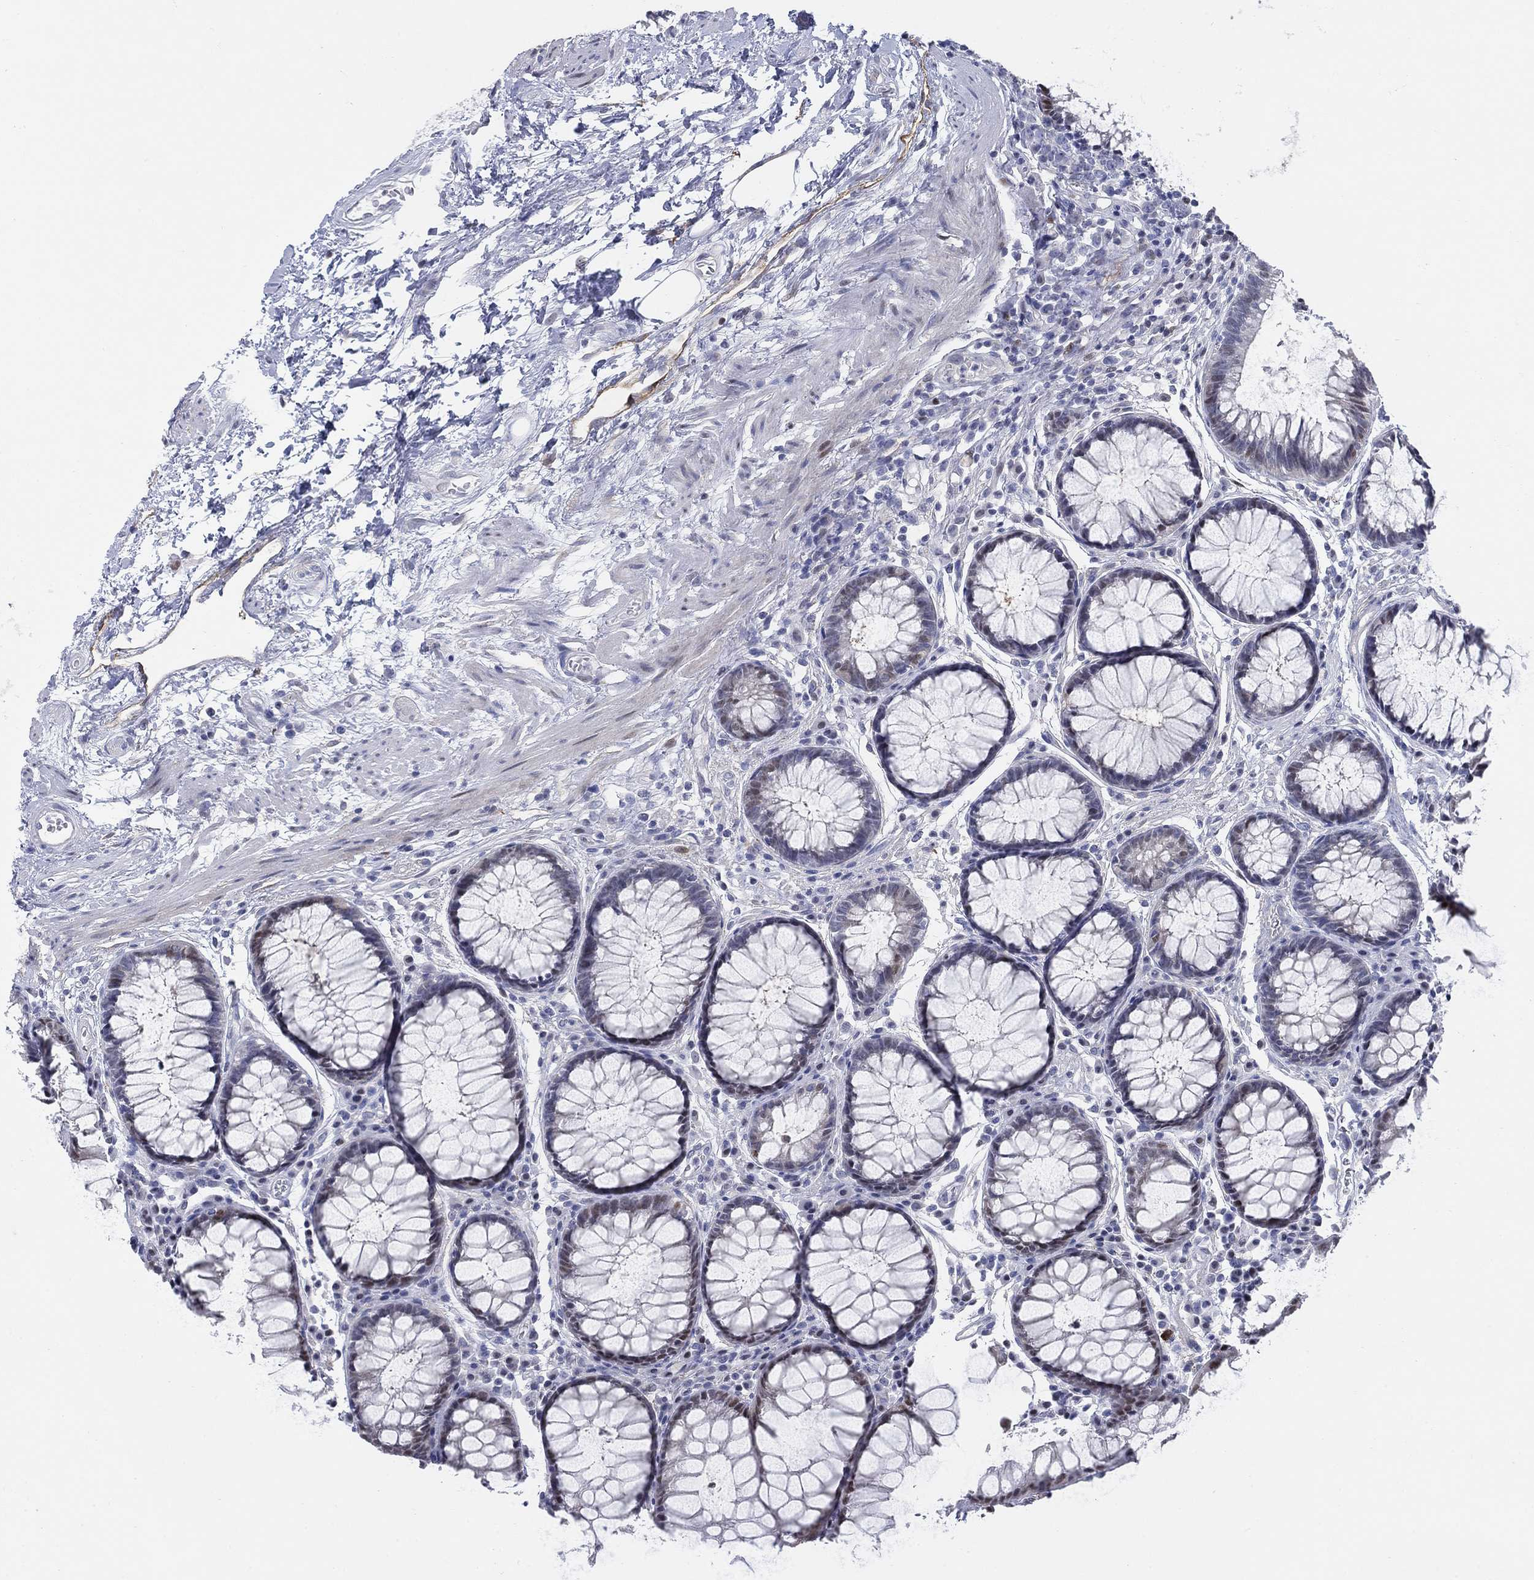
{"staining": {"intensity": "weak", "quantity": "<25%", "location": "nuclear"}, "tissue": "rectum", "cell_type": "Glandular cells", "image_type": "normal", "snomed": [{"axis": "morphology", "description": "Normal tissue, NOS"}, {"axis": "topography", "description": "Rectum"}], "caption": "A micrograph of human rectum is negative for staining in glandular cells. Nuclei are stained in blue.", "gene": "MYO3A", "patient": {"sex": "female", "age": 68}}